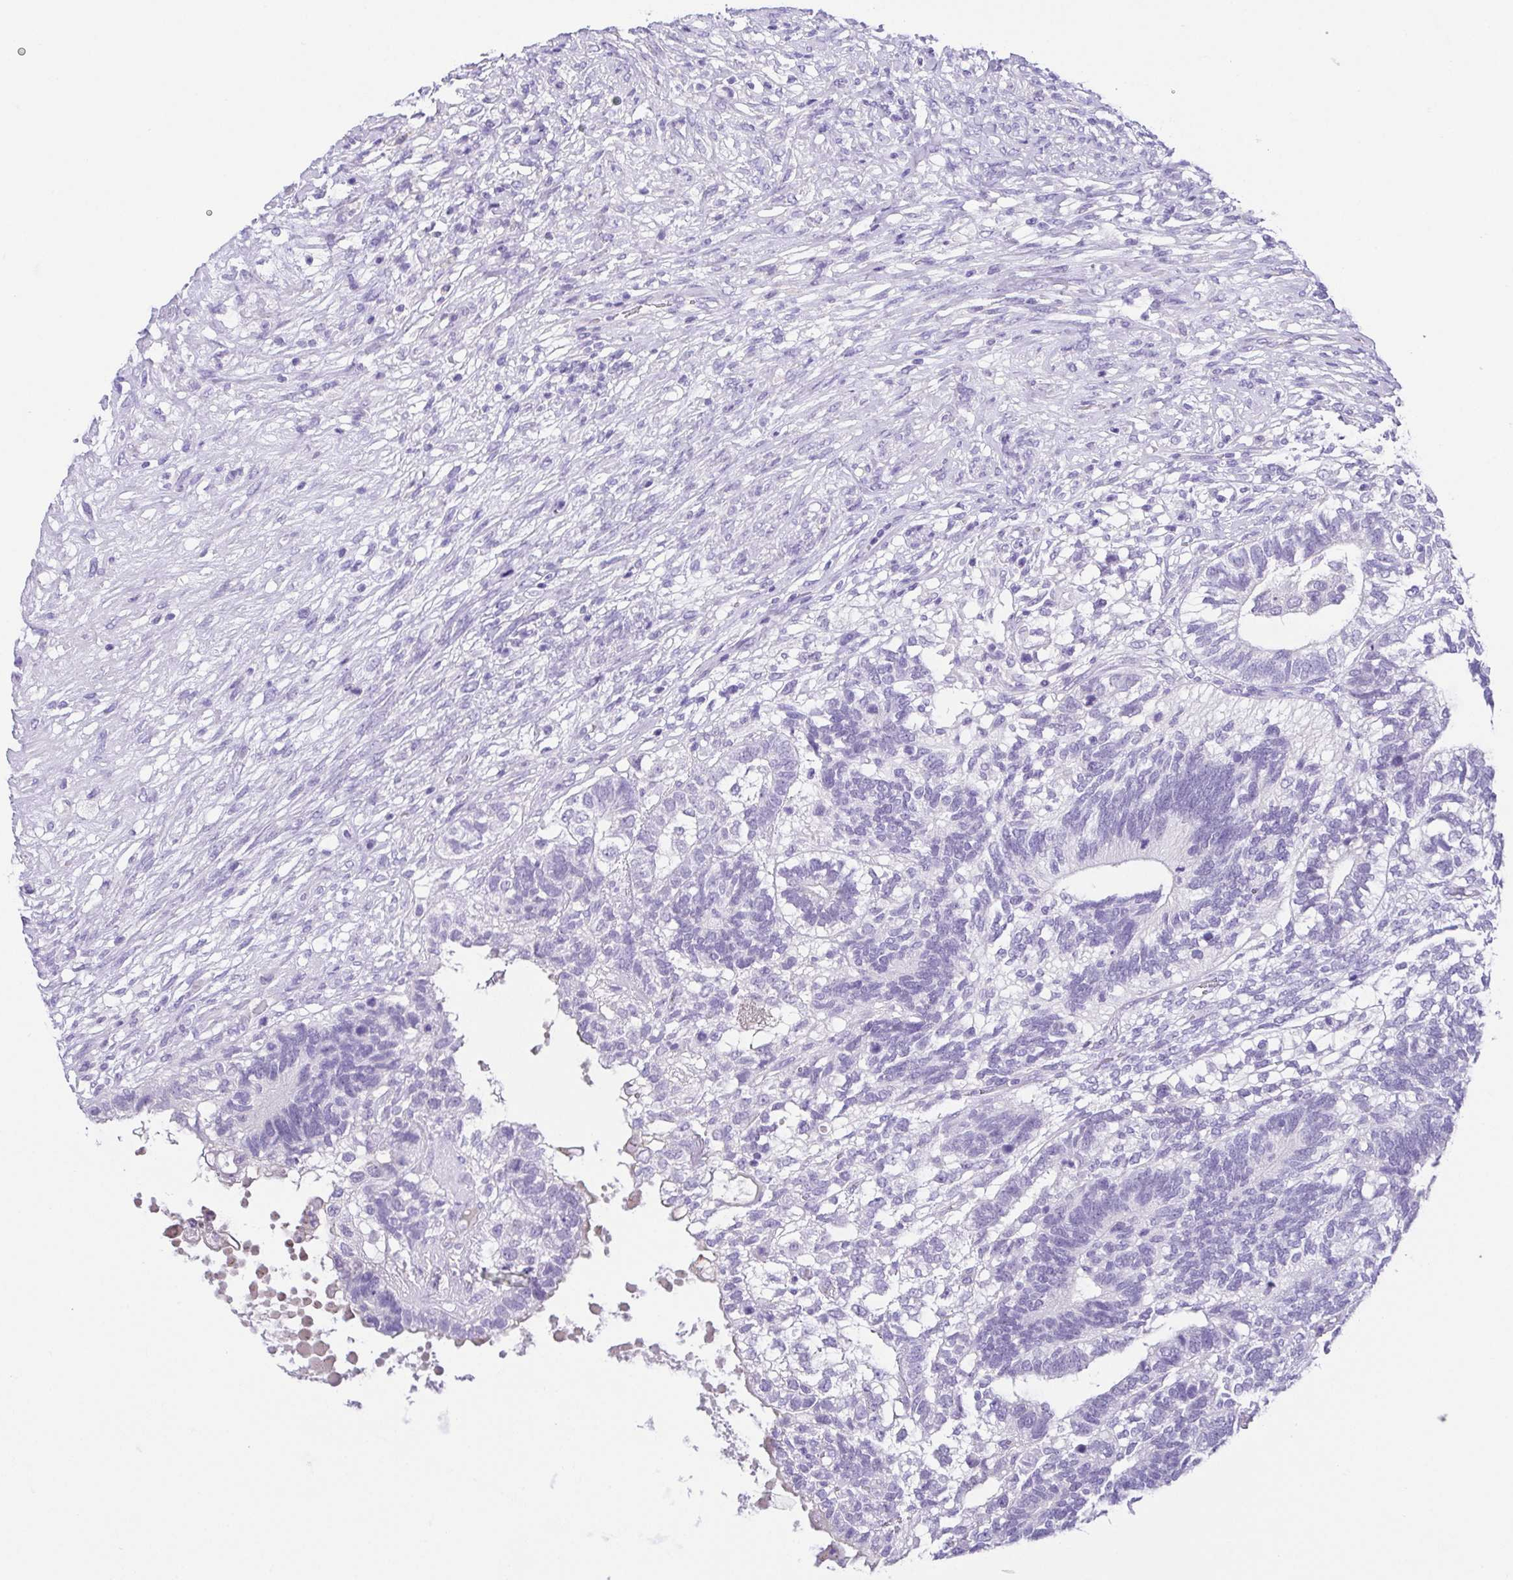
{"staining": {"intensity": "negative", "quantity": "none", "location": "none"}, "tissue": "testis cancer", "cell_type": "Tumor cells", "image_type": "cancer", "snomed": [{"axis": "morphology", "description": "Seminoma, NOS"}, {"axis": "morphology", "description": "Carcinoma, Embryonal, NOS"}, {"axis": "topography", "description": "Testis"}], "caption": "High magnification brightfield microscopy of testis cancer (seminoma) stained with DAB (3,3'-diaminobenzidine) (brown) and counterstained with hematoxylin (blue): tumor cells show no significant expression.", "gene": "SPATA4", "patient": {"sex": "male", "age": 41}}